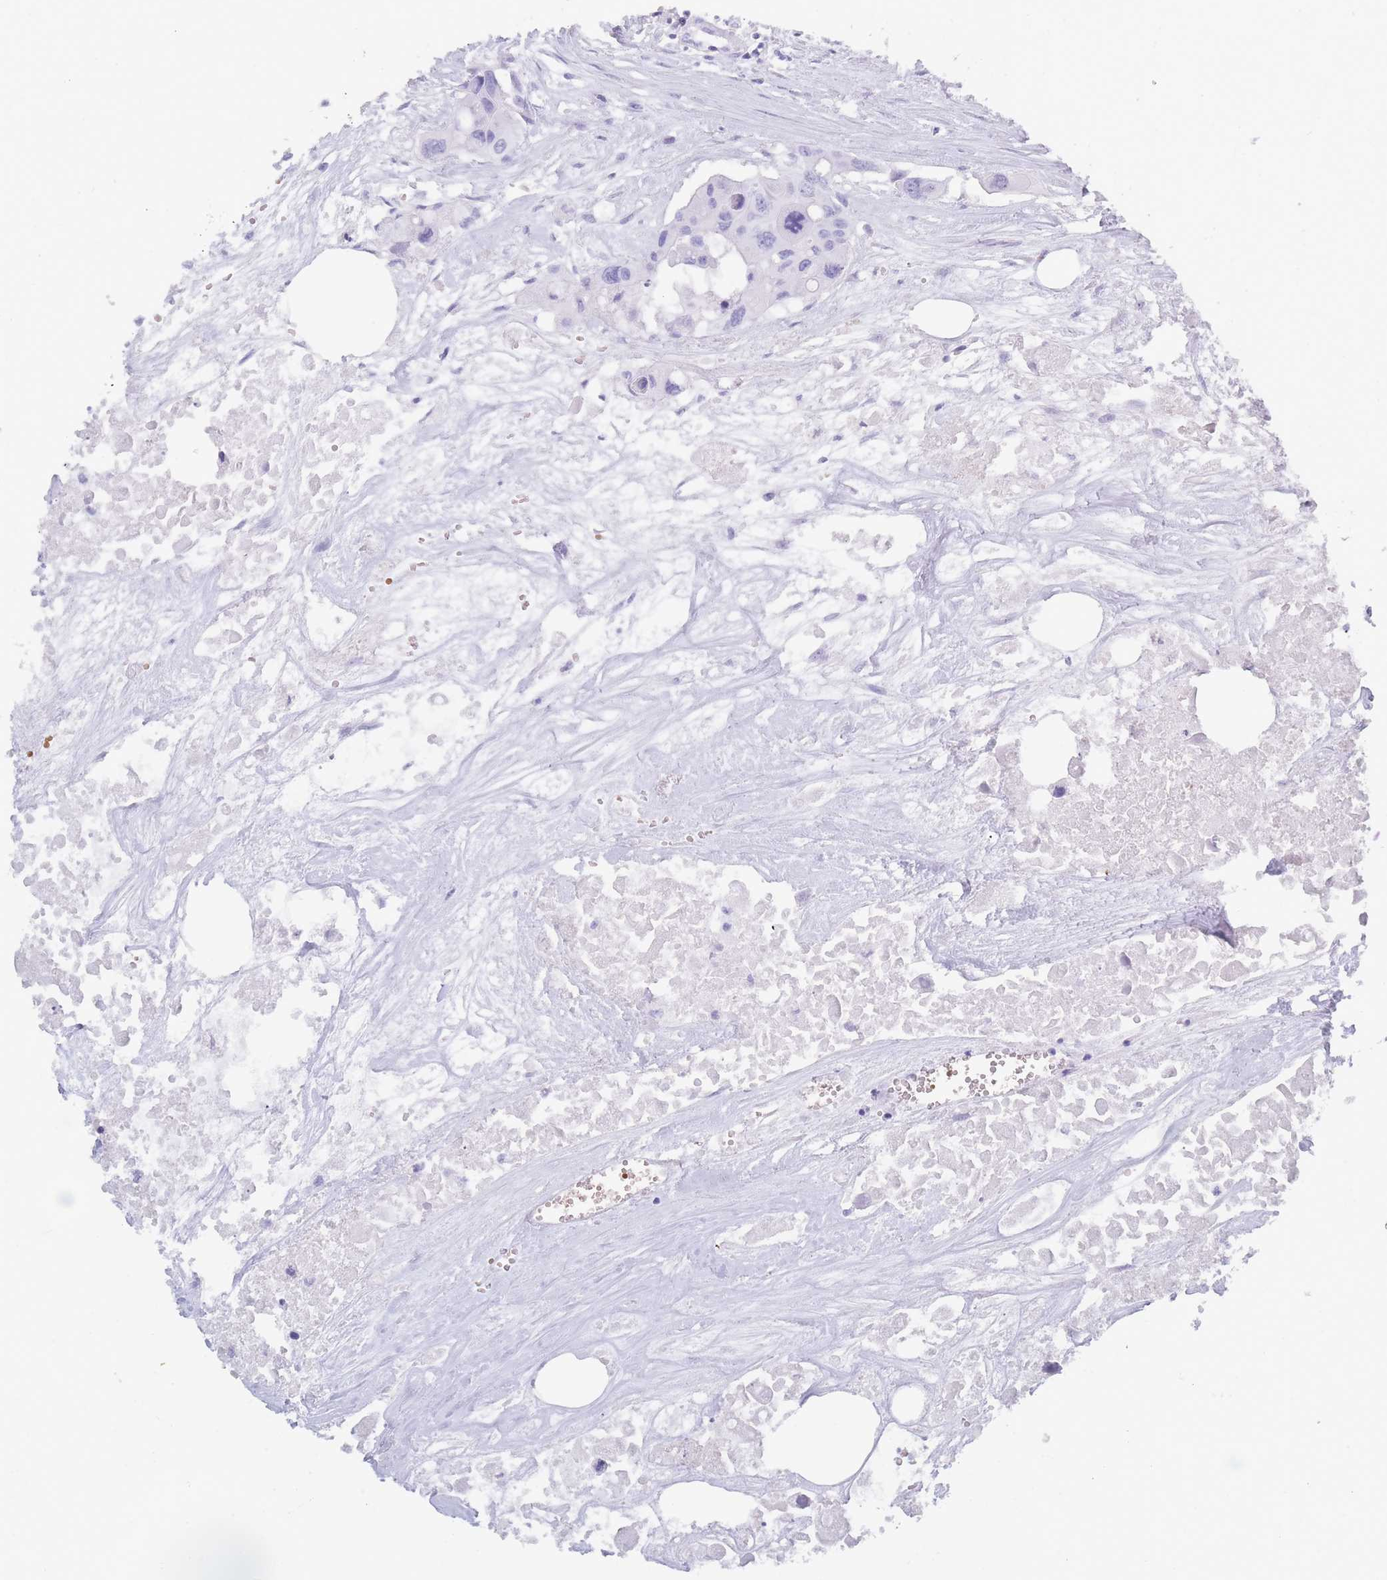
{"staining": {"intensity": "negative", "quantity": "none", "location": "none"}, "tissue": "colorectal cancer", "cell_type": "Tumor cells", "image_type": "cancer", "snomed": [{"axis": "morphology", "description": "Adenocarcinoma, NOS"}, {"axis": "topography", "description": "Colon"}], "caption": "DAB immunohistochemical staining of human adenocarcinoma (colorectal) demonstrates no significant expression in tumor cells.", "gene": "OR5D16", "patient": {"sex": "male", "age": 77}}